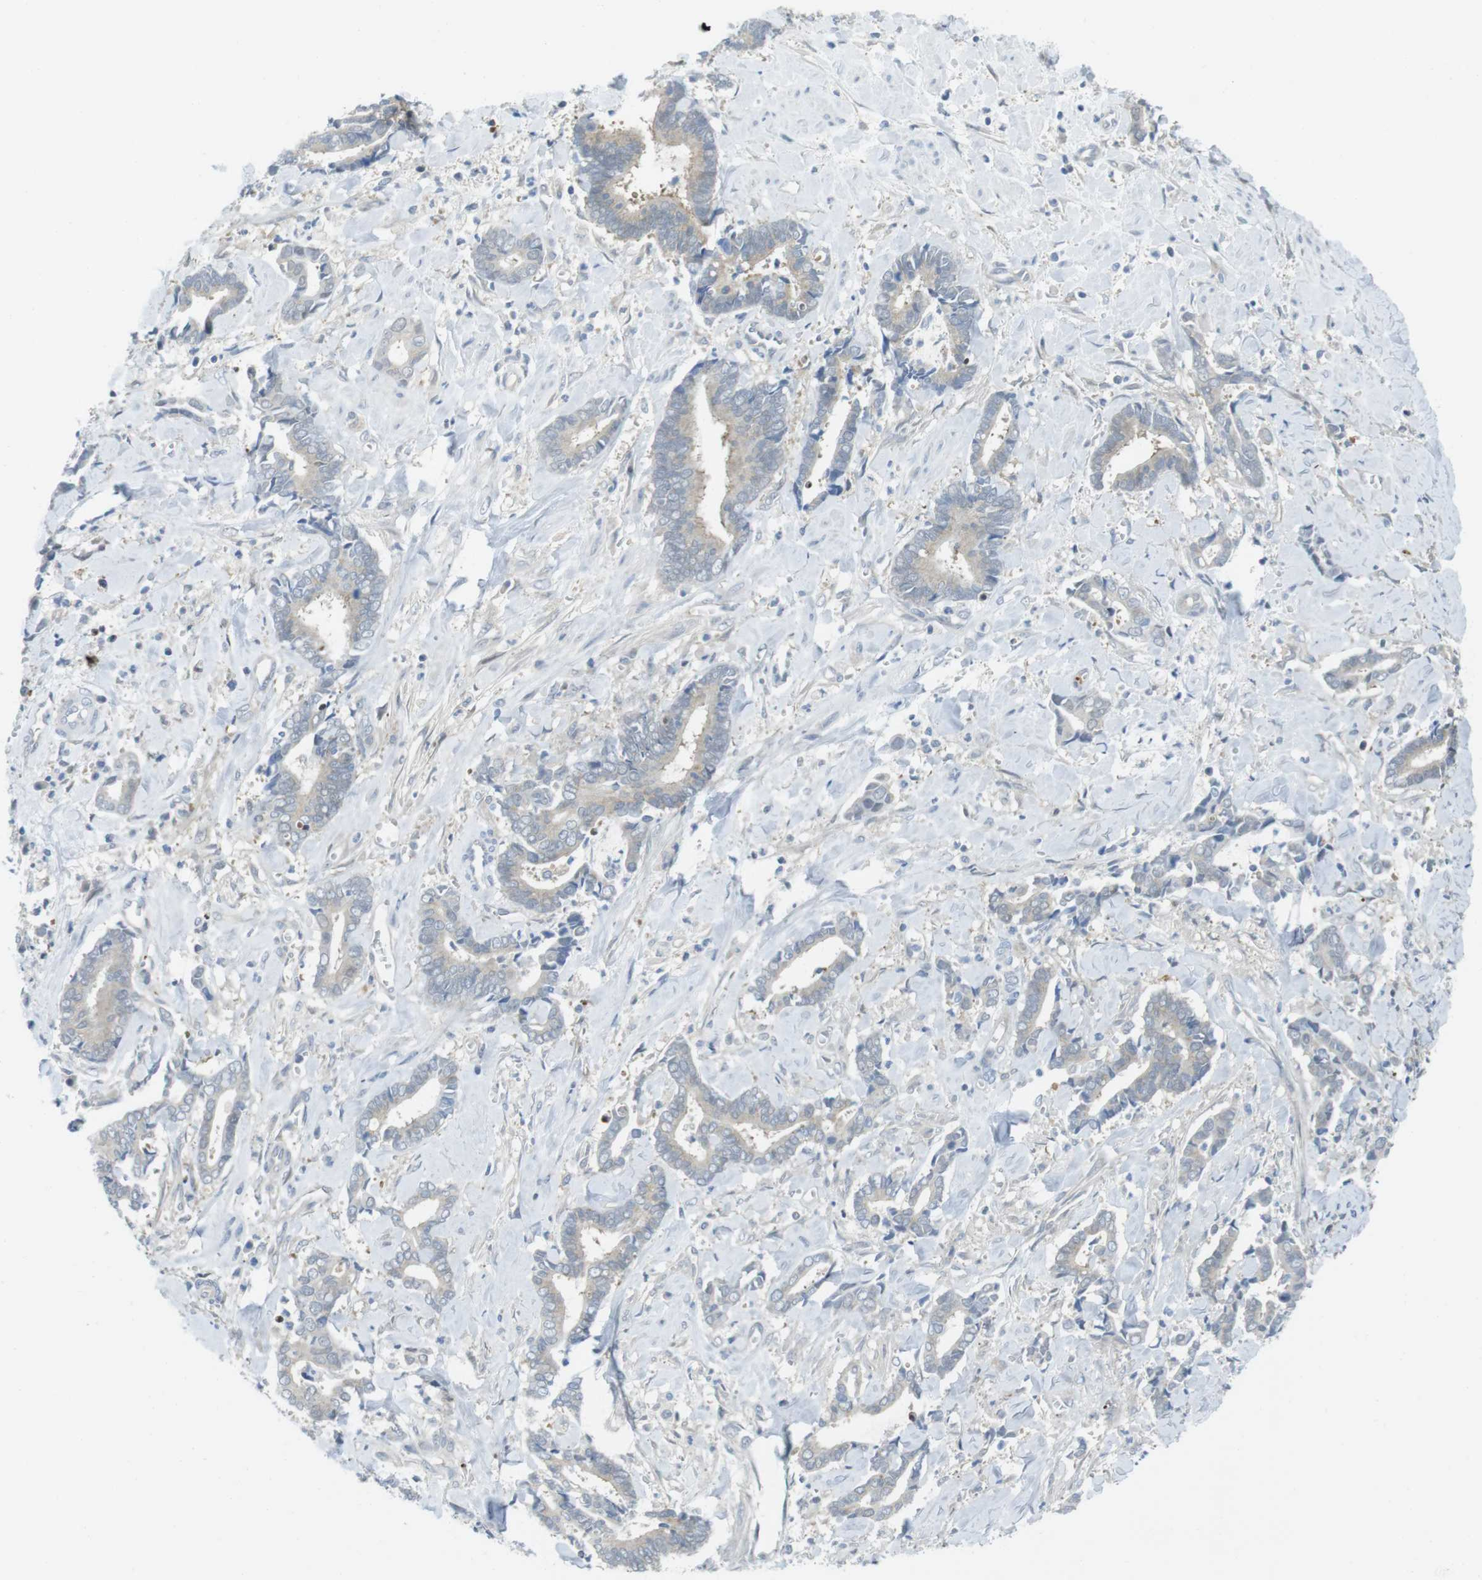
{"staining": {"intensity": "weak", "quantity": ">75%", "location": "cytoplasmic/membranous"}, "tissue": "cervical cancer", "cell_type": "Tumor cells", "image_type": "cancer", "snomed": [{"axis": "morphology", "description": "Adenocarcinoma, NOS"}, {"axis": "topography", "description": "Cervix"}], "caption": "Cervical adenocarcinoma stained for a protein (brown) reveals weak cytoplasmic/membranous positive expression in approximately >75% of tumor cells.", "gene": "CASP2", "patient": {"sex": "female", "age": 44}}